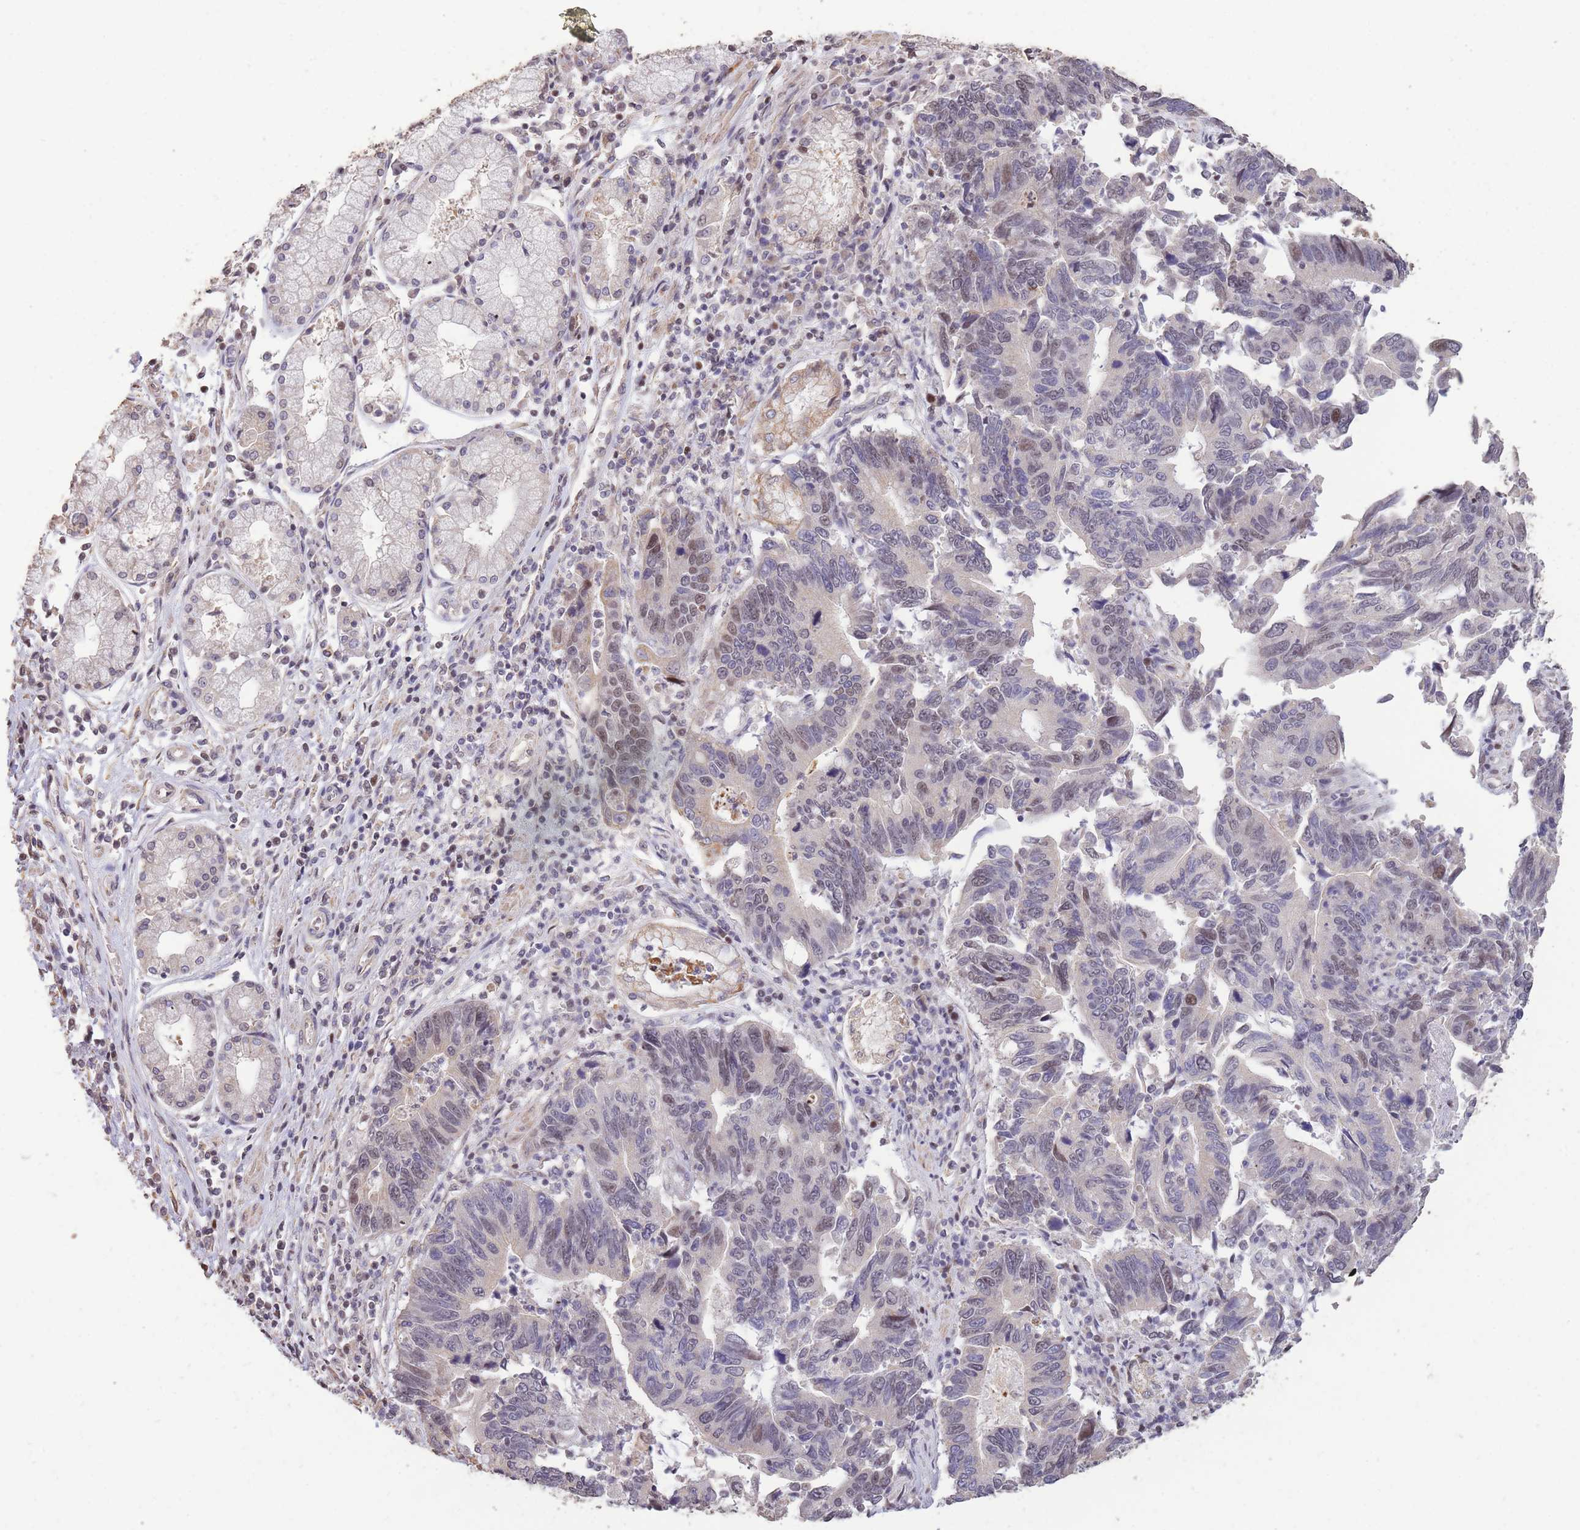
{"staining": {"intensity": "weak", "quantity": "<25%", "location": "nuclear"}, "tissue": "stomach cancer", "cell_type": "Tumor cells", "image_type": "cancer", "snomed": [{"axis": "morphology", "description": "Adenocarcinoma, NOS"}, {"axis": "topography", "description": "Stomach"}], "caption": "Protein analysis of stomach cancer (adenocarcinoma) demonstrates no significant staining in tumor cells.", "gene": "RGS14", "patient": {"sex": "male", "age": 59}}